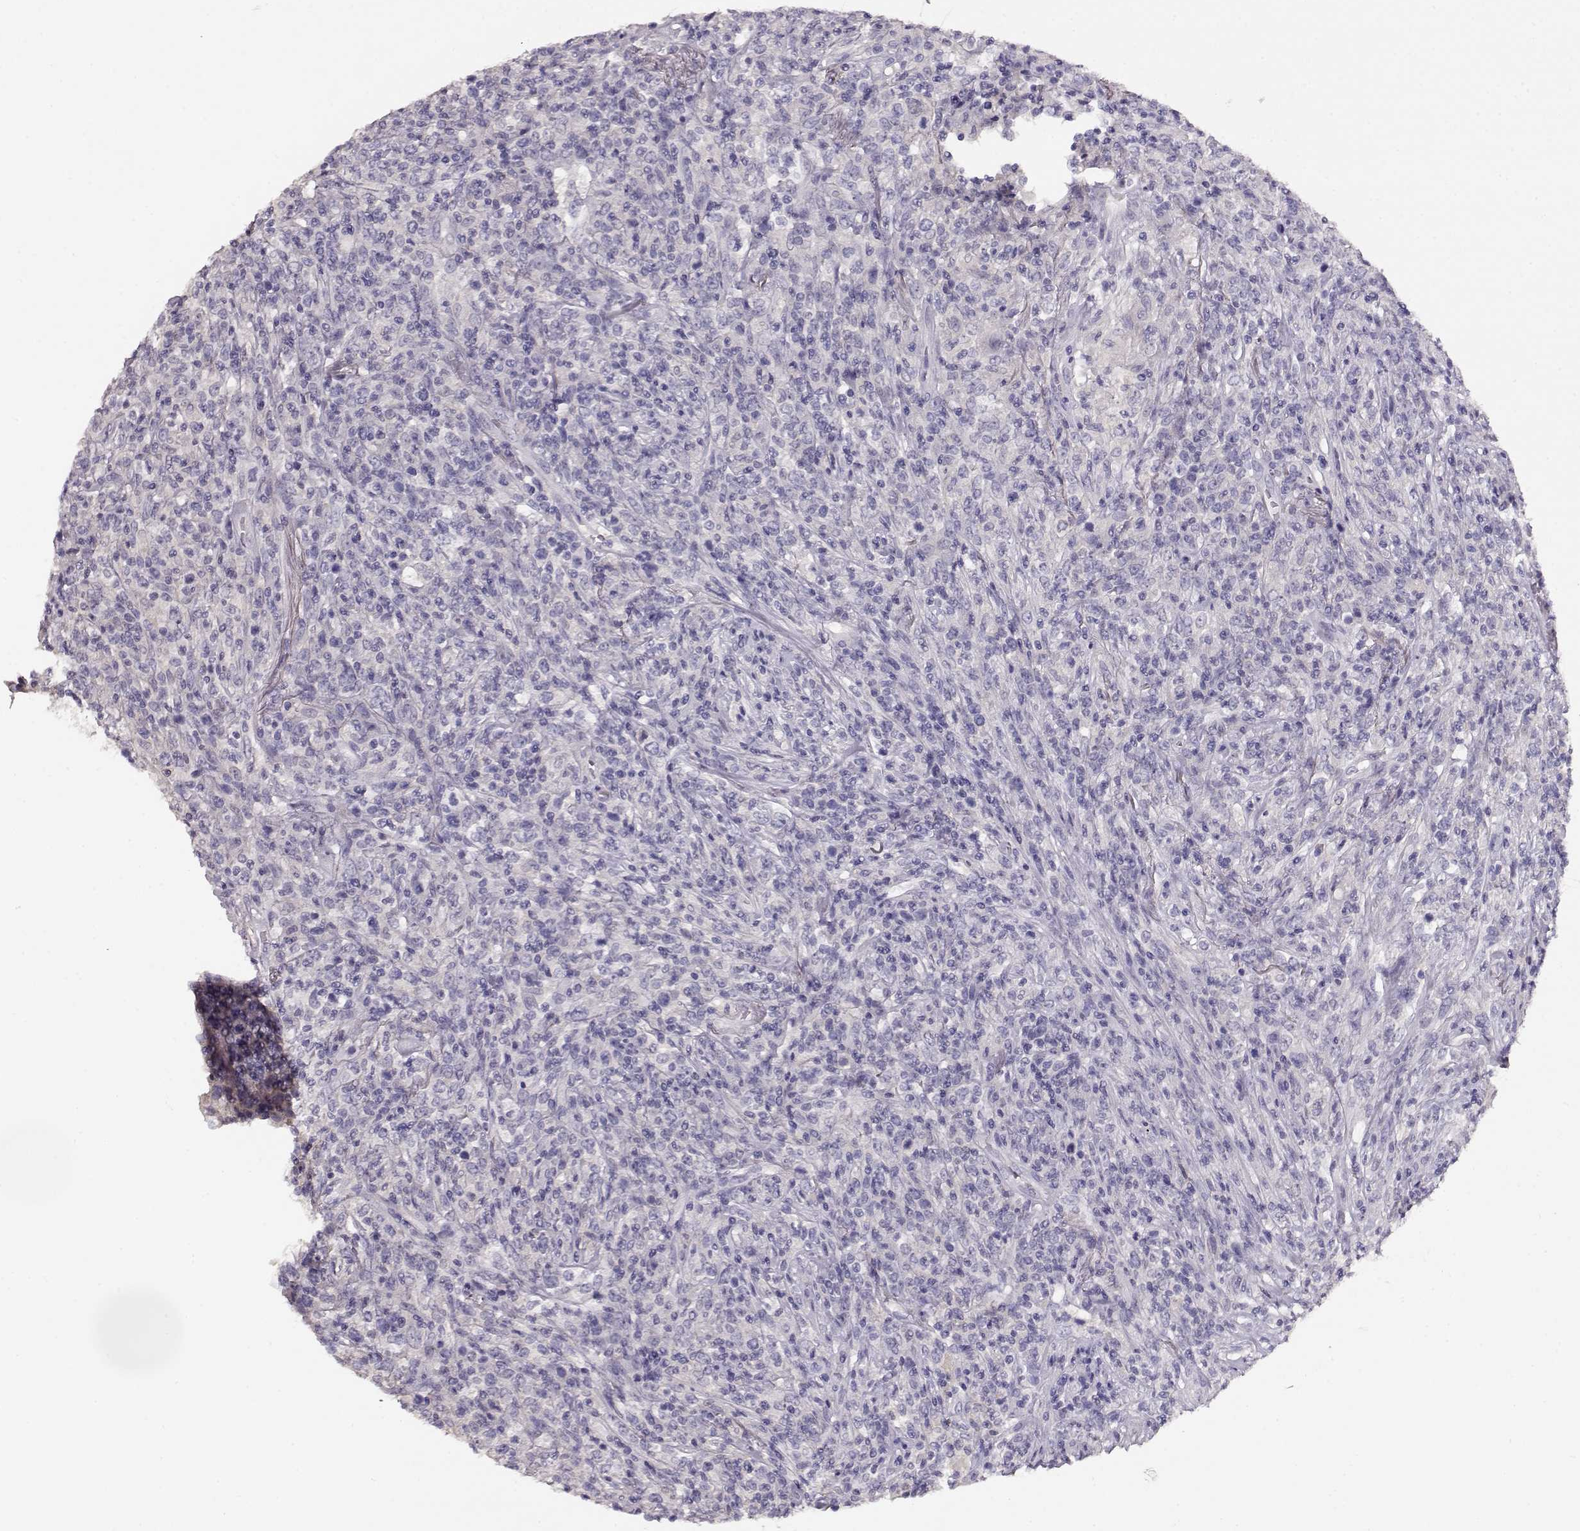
{"staining": {"intensity": "negative", "quantity": "none", "location": "none"}, "tissue": "lymphoma", "cell_type": "Tumor cells", "image_type": "cancer", "snomed": [{"axis": "morphology", "description": "Malignant lymphoma, non-Hodgkin's type, High grade"}, {"axis": "topography", "description": "Lung"}], "caption": "There is no significant expression in tumor cells of lymphoma.", "gene": "NDRG4", "patient": {"sex": "male", "age": 79}}